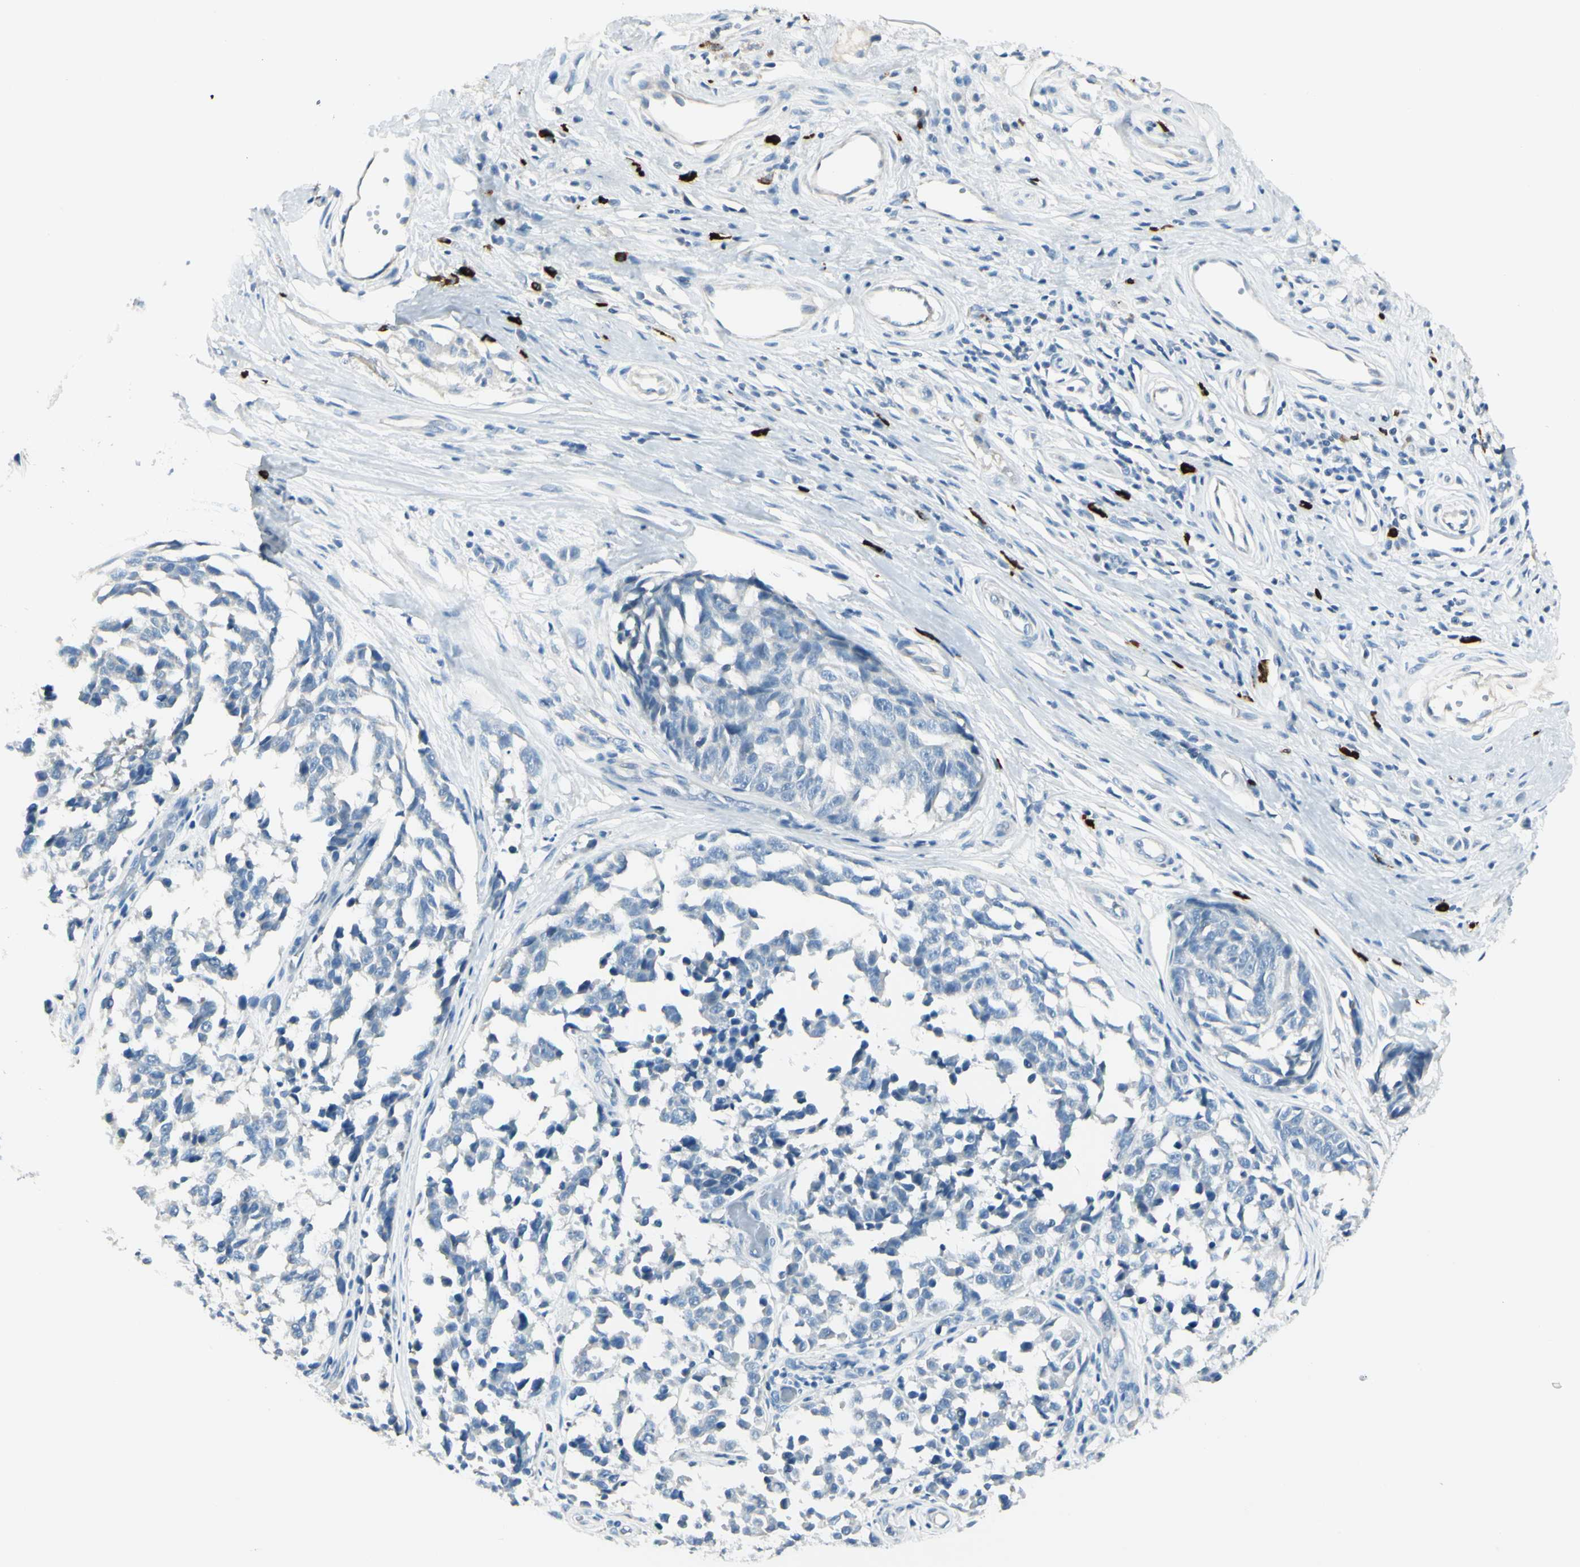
{"staining": {"intensity": "negative", "quantity": "none", "location": "none"}, "tissue": "melanoma", "cell_type": "Tumor cells", "image_type": "cancer", "snomed": [{"axis": "morphology", "description": "Malignant melanoma, NOS"}, {"axis": "topography", "description": "Skin"}], "caption": "DAB (3,3'-diaminobenzidine) immunohistochemical staining of human melanoma exhibits no significant positivity in tumor cells. The staining was performed using DAB (3,3'-diaminobenzidine) to visualize the protein expression in brown, while the nuclei were stained in blue with hematoxylin (Magnification: 20x).", "gene": "DLG4", "patient": {"sex": "female", "age": 64}}